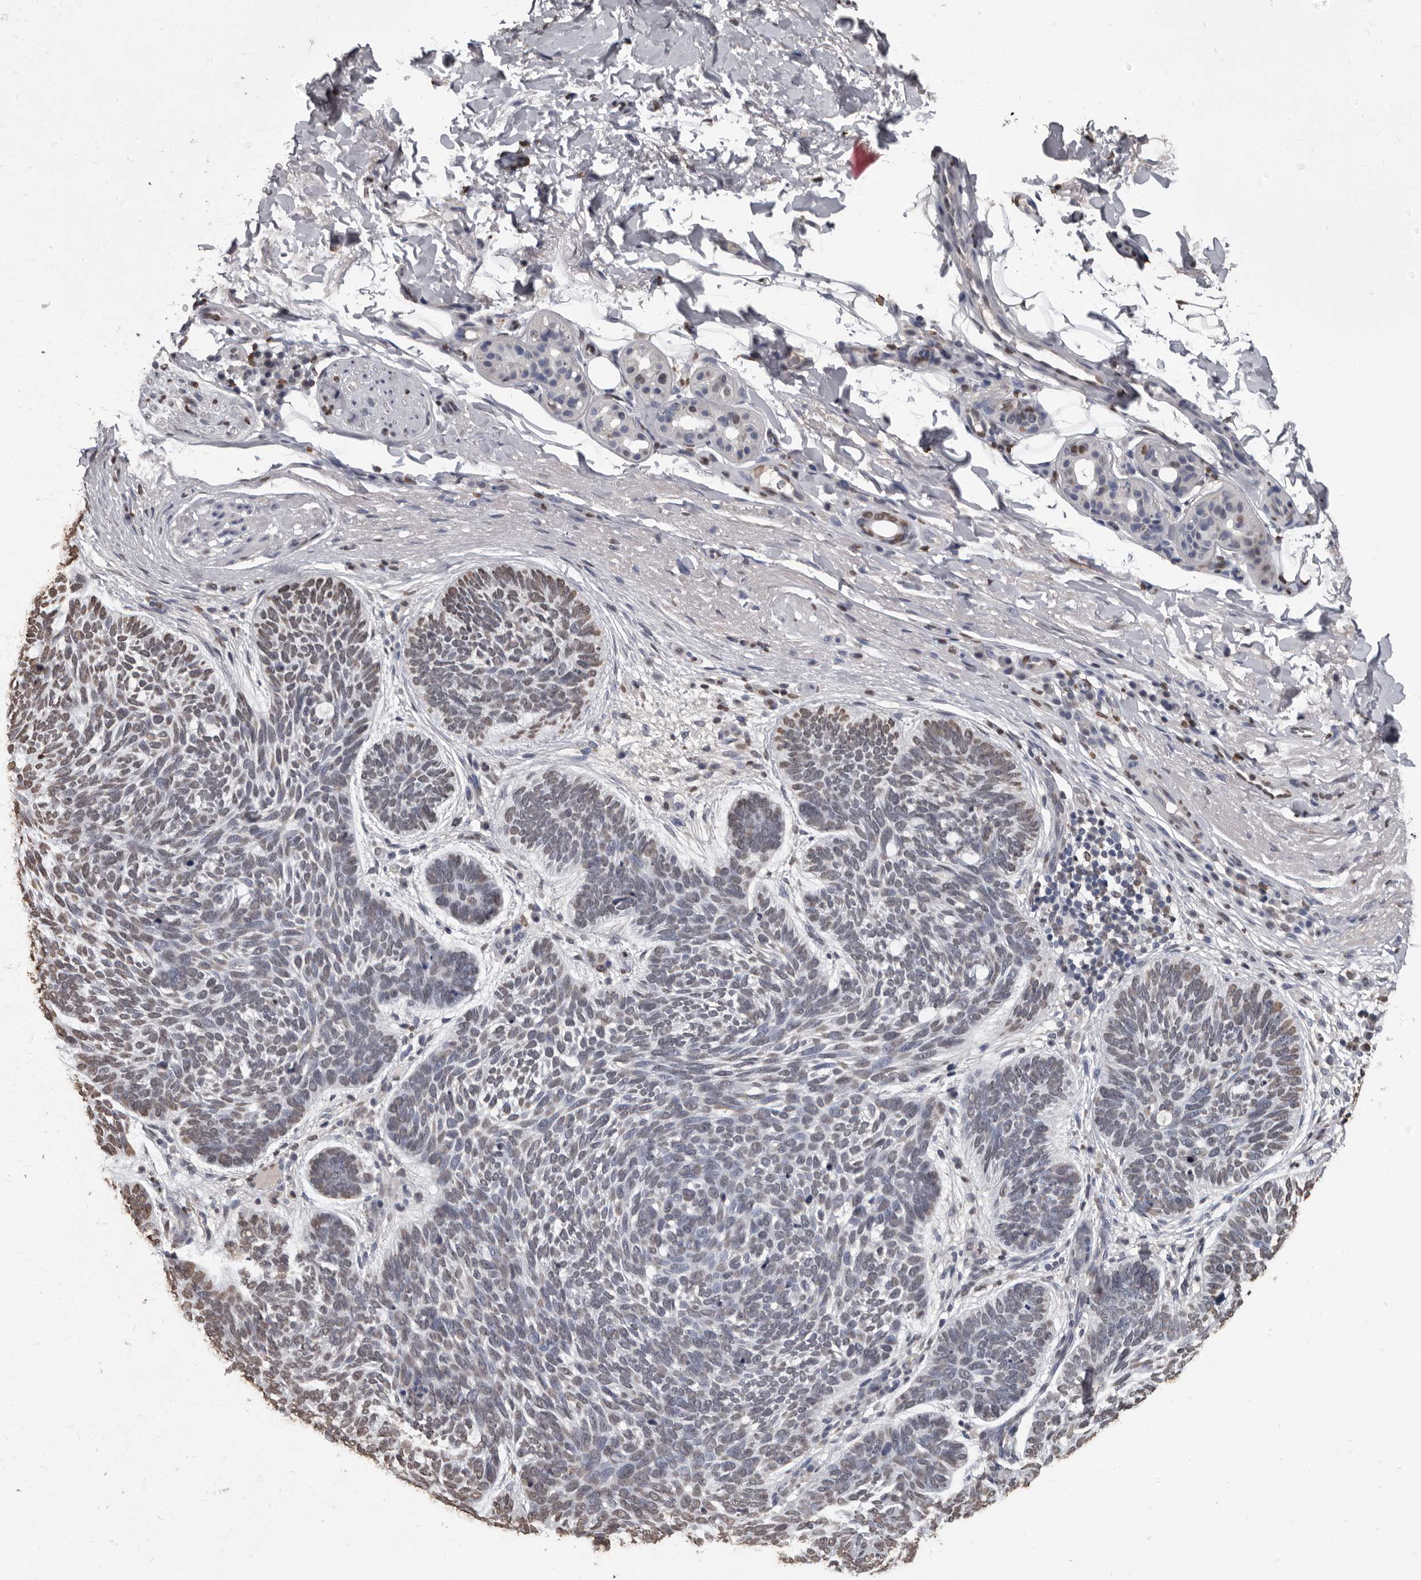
{"staining": {"intensity": "moderate", "quantity": "<25%", "location": "nuclear"}, "tissue": "skin cancer", "cell_type": "Tumor cells", "image_type": "cancer", "snomed": [{"axis": "morphology", "description": "Basal cell carcinoma"}, {"axis": "topography", "description": "Skin"}], "caption": "Immunohistochemistry micrograph of neoplastic tissue: human skin basal cell carcinoma stained using IHC exhibits low levels of moderate protein expression localized specifically in the nuclear of tumor cells, appearing as a nuclear brown color.", "gene": "AHR", "patient": {"sex": "female", "age": 85}}